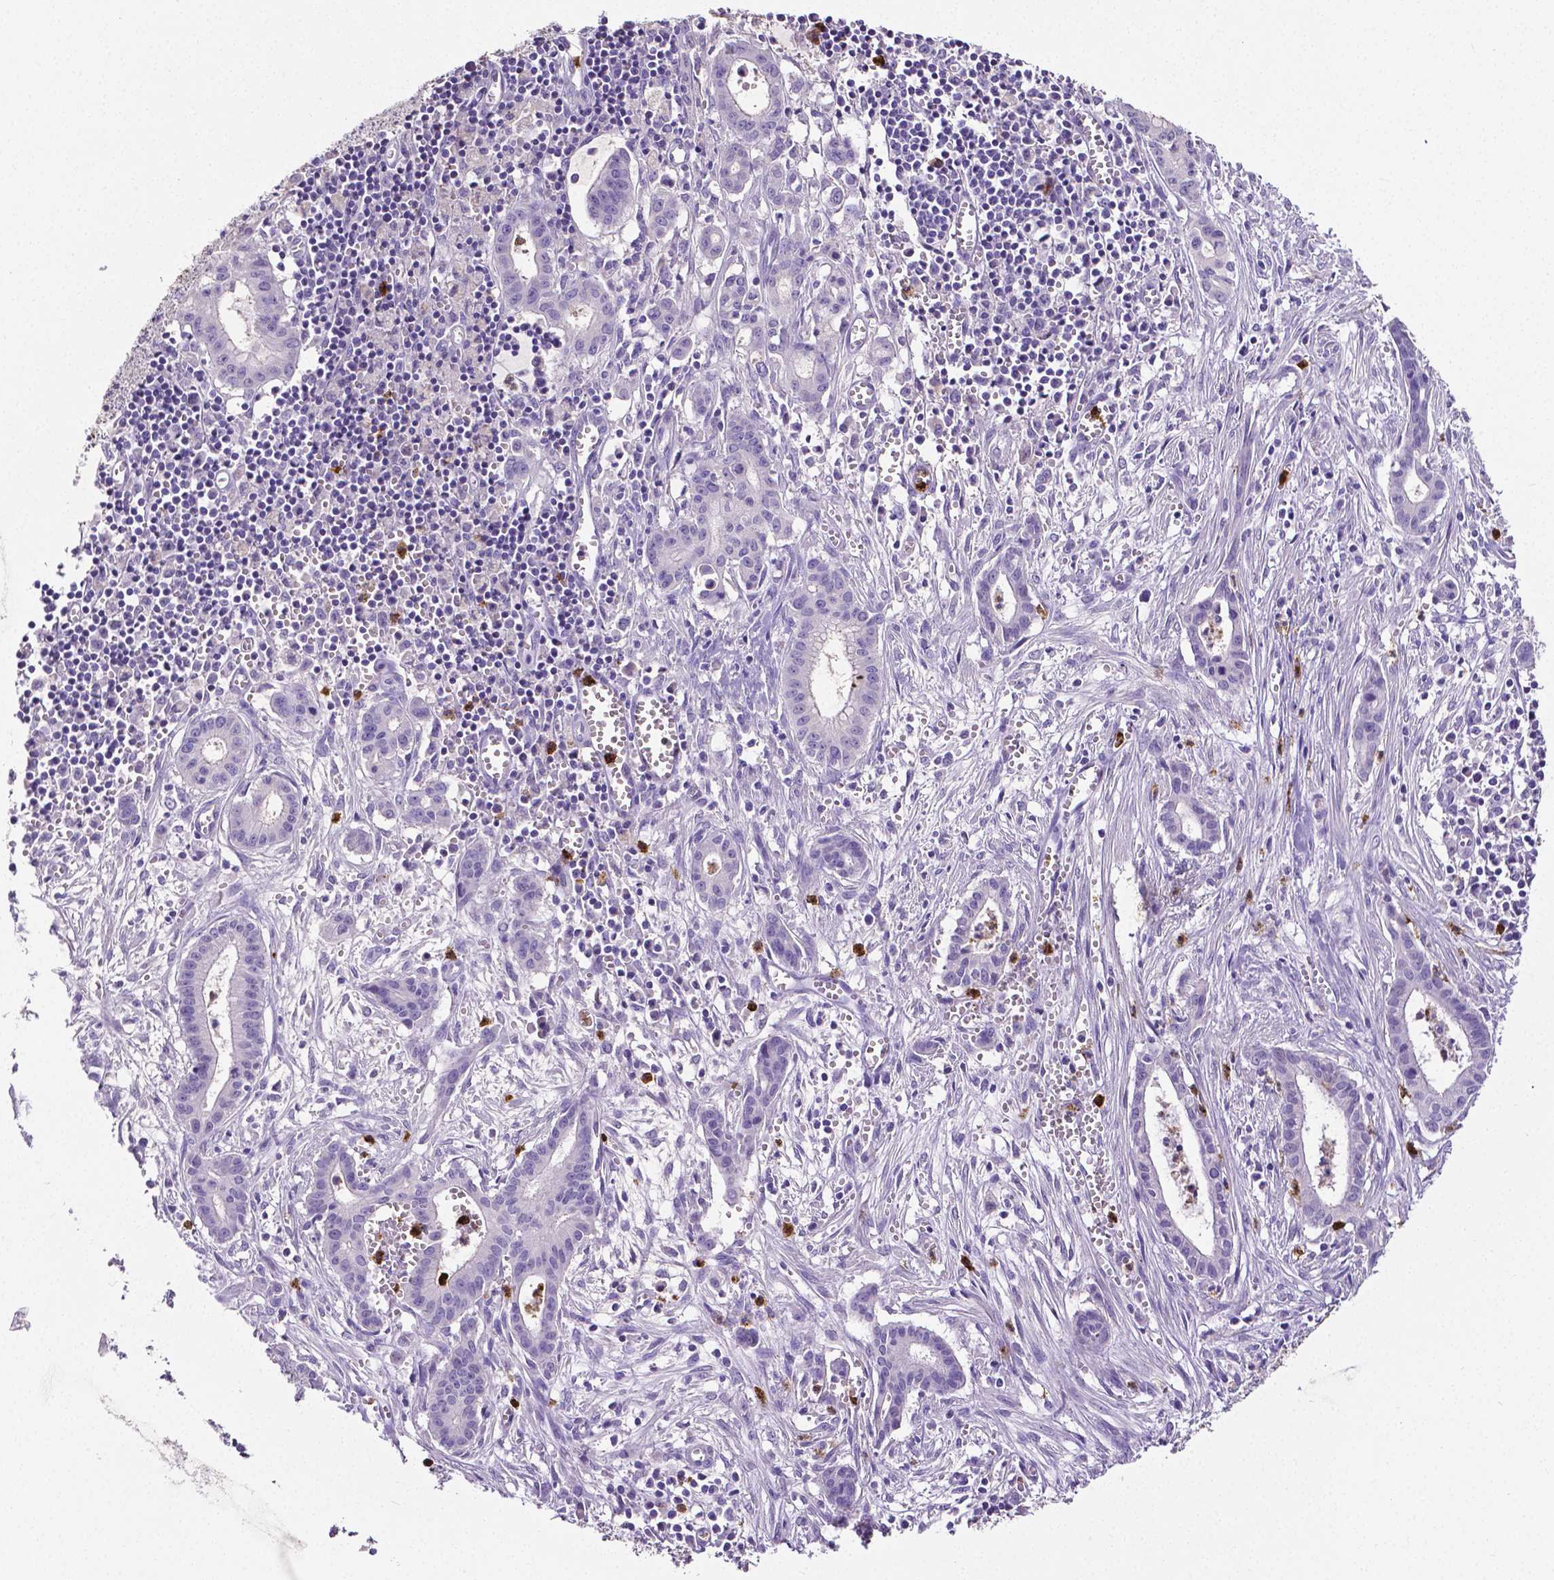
{"staining": {"intensity": "negative", "quantity": "none", "location": "none"}, "tissue": "pancreatic cancer", "cell_type": "Tumor cells", "image_type": "cancer", "snomed": [{"axis": "morphology", "description": "Adenocarcinoma, NOS"}, {"axis": "topography", "description": "Pancreas"}], "caption": "There is no significant expression in tumor cells of adenocarcinoma (pancreatic).", "gene": "MMP9", "patient": {"sex": "male", "age": 48}}